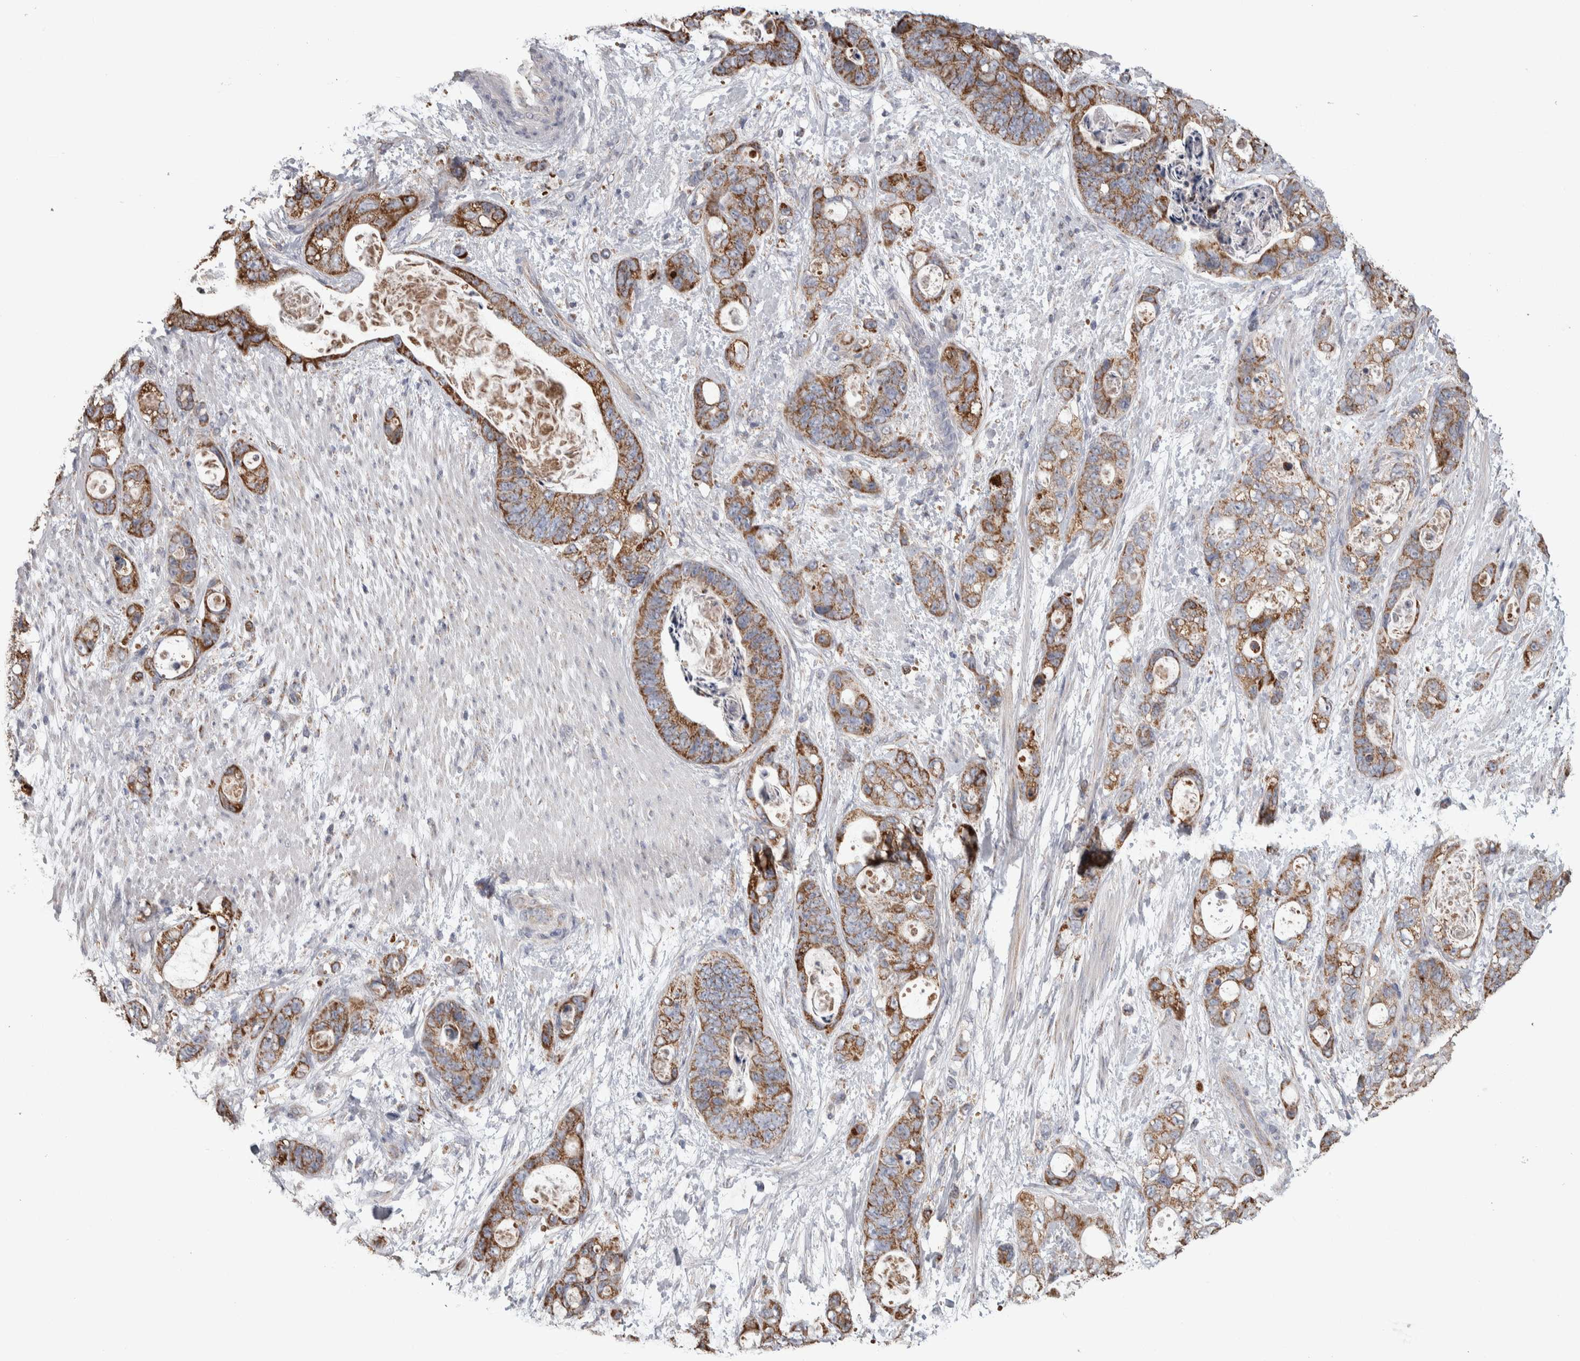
{"staining": {"intensity": "moderate", "quantity": ">75%", "location": "cytoplasmic/membranous"}, "tissue": "stomach cancer", "cell_type": "Tumor cells", "image_type": "cancer", "snomed": [{"axis": "morphology", "description": "Normal tissue, NOS"}, {"axis": "morphology", "description": "Adenocarcinoma, NOS"}, {"axis": "topography", "description": "Stomach"}], "caption": "Immunohistochemistry (IHC) staining of adenocarcinoma (stomach), which exhibits medium levels of moderate cytoplasmic/membranous positivity in approximately >75% of tumor cells indicating moderate cytoplasmic/membranous protein positivity. The staining was performed using DAB (3,3'-diaminobenzidine) (brown) for protein detection and nuclei were counterstained in hematoxylin (blue).", "gene": "SCO1", "patient": {"sex": "female", "age": 89}}